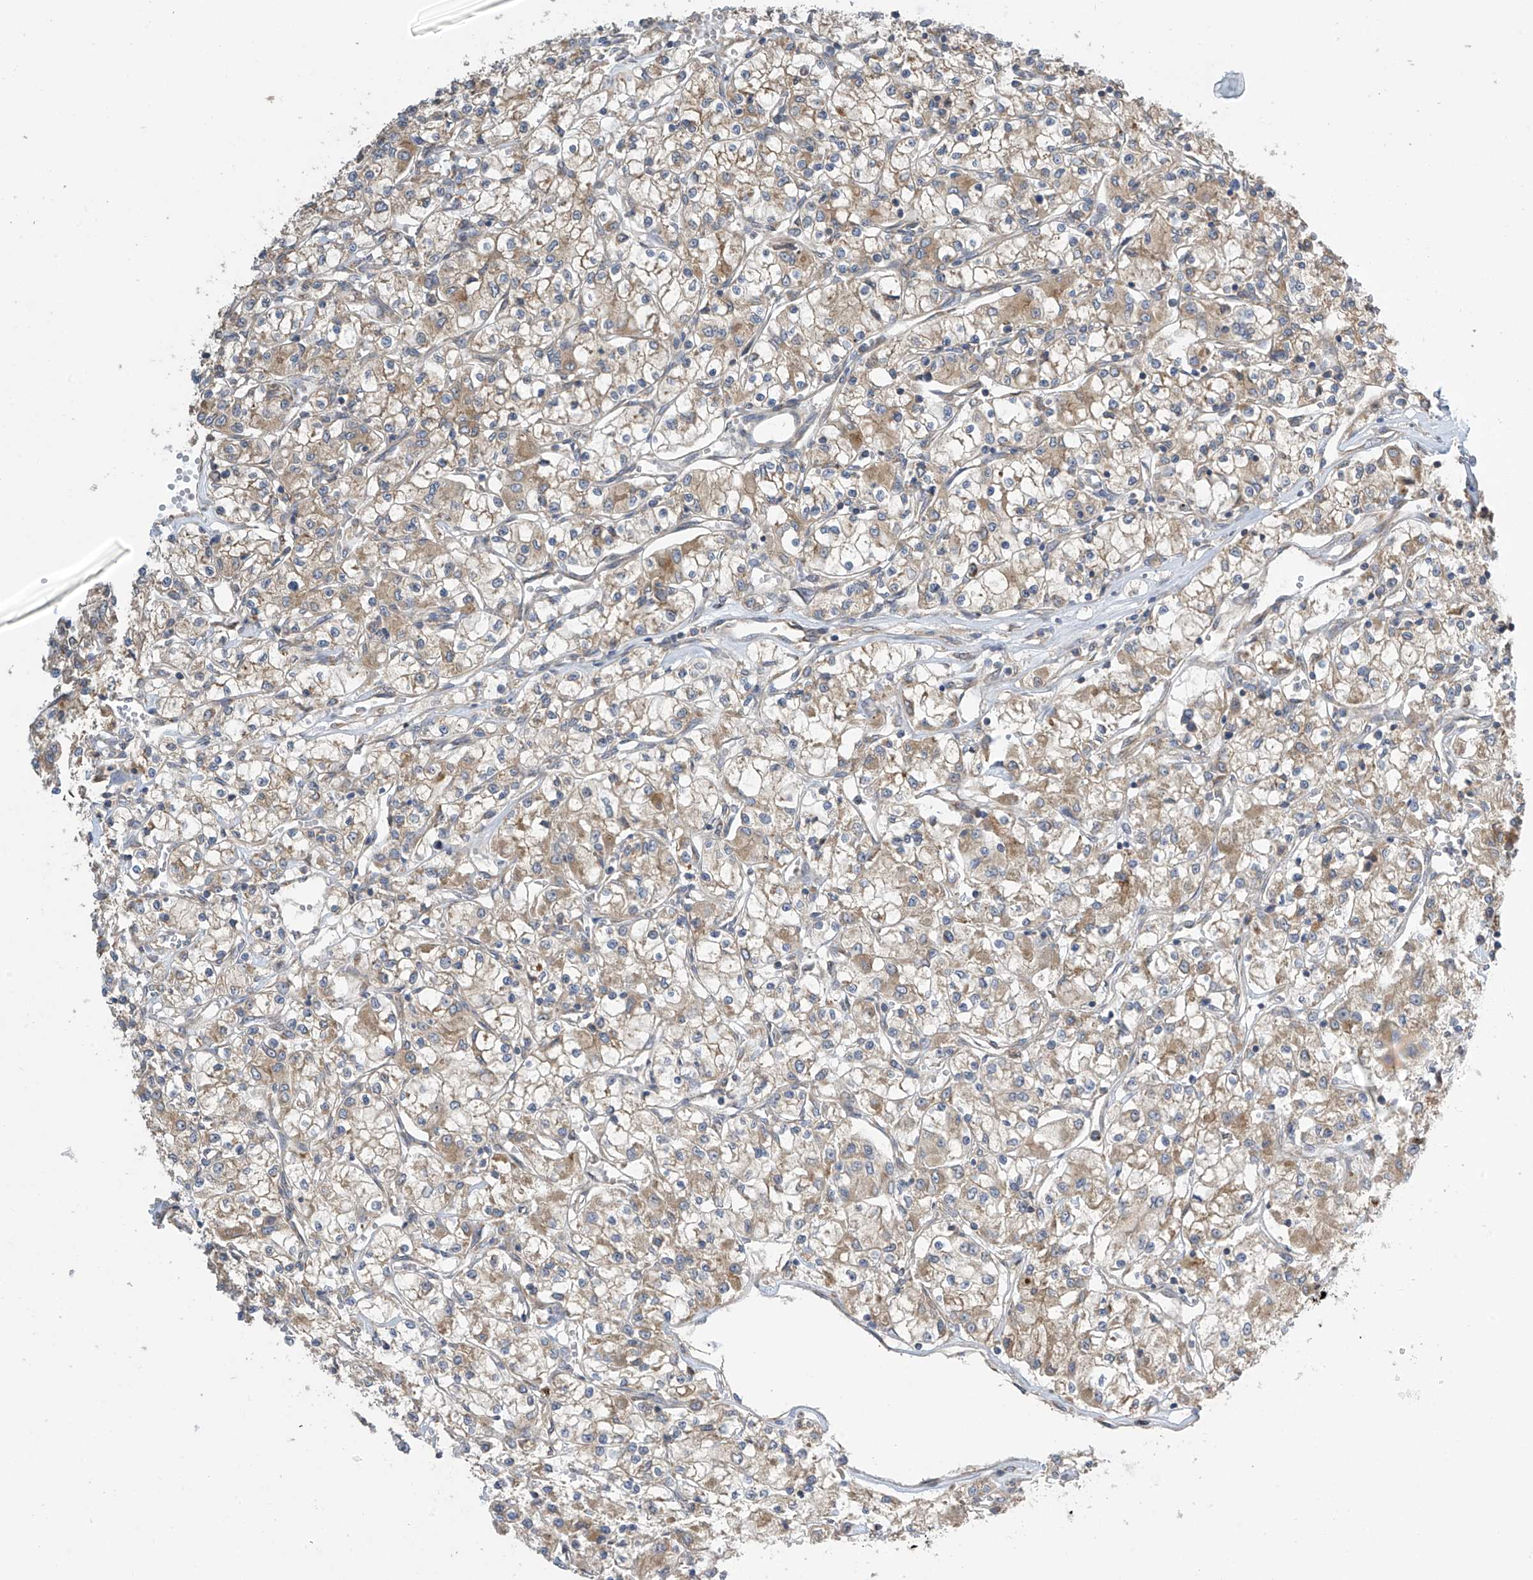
{"staining": {"intensity": "weak", "quantity": ">75%", "location": "cytoplasmic/membranous"}, "tissue": "renal cancer", "cell_type": "Tumor cells", "image_type": "cancer", "snomed": [{"axis": "morphology", "description": "Adenocarcinoma, NOS"}, {"axis": "topography", "description": "Kidney"}], "caption": "DAB (3,3'-diaminobenzidine) immunohistochemical staining of human renal cancer (adenocarcinoma) exhibits weak cytoplasmic/membranous protein positivity in about >75% of tumor cells. Using DAB (3,3'-diaminobenzidine) (brown) and hematoxylin (blue) stains, captured at high magnification using brightfield microscopy.", "gene": "PNPT1", "patient": {"sex": "female", "age": 59}}